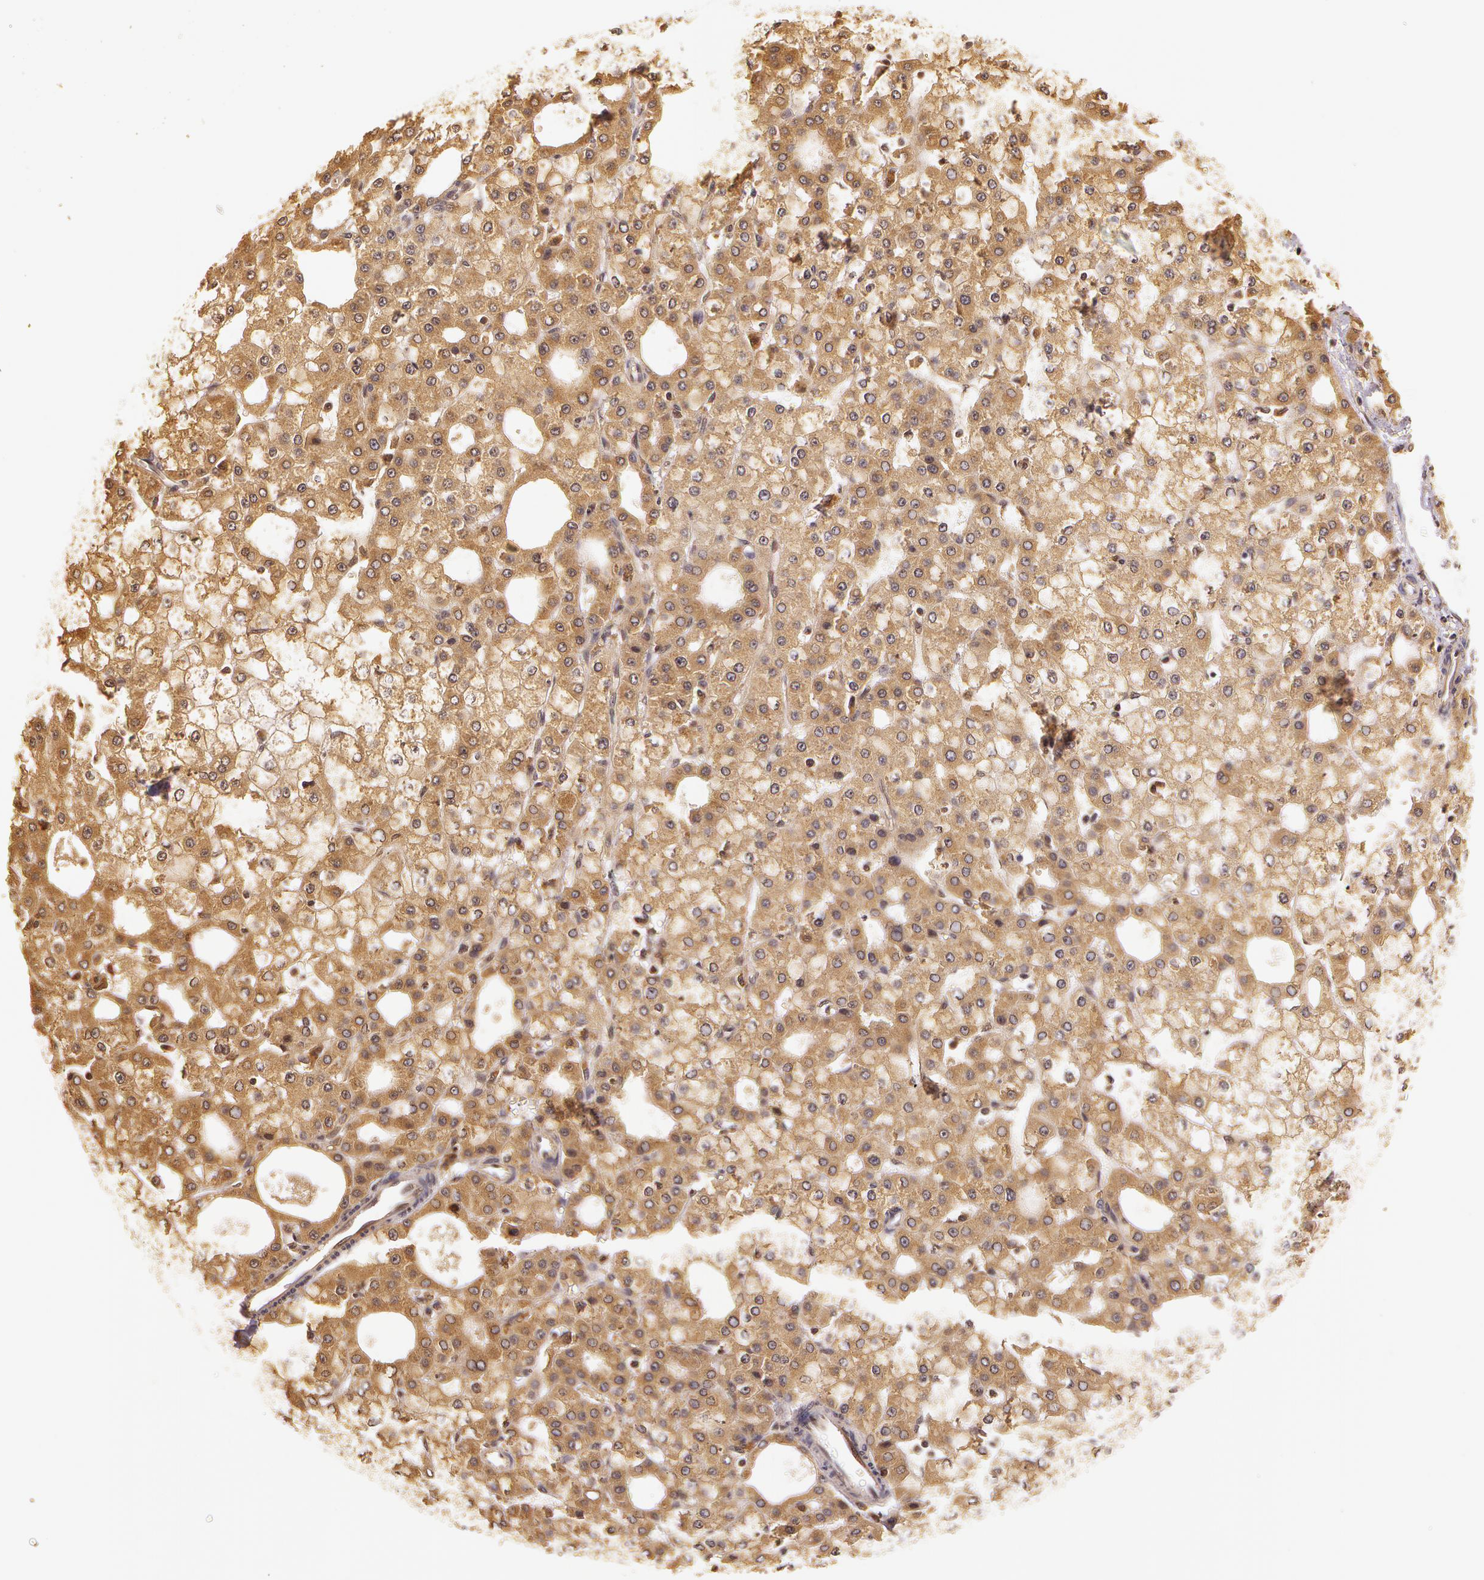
{"staining": {"intensity": "moderate", "quantity": ">75%", "location": "cytoplasmic/membranous"}, "tissue": "liver cancer", "cell_type": "Tumor cells", "image_type": "cancer", "snomed": [{"axis": "morphology", "description": "Carcinoma, Hepatocellular, NOS"}, {"axis": "topography", "description": "Liver"}], "caption": "Liver cancer (hepatocellular carcinoma) tissue displays moderate cytoplasmic/membranous staining in approximately >75% of tumor cells, visualized by immunohistochemistry.", "gene": "ASCC2", "patient": {"sex": "male", "age": 47}}